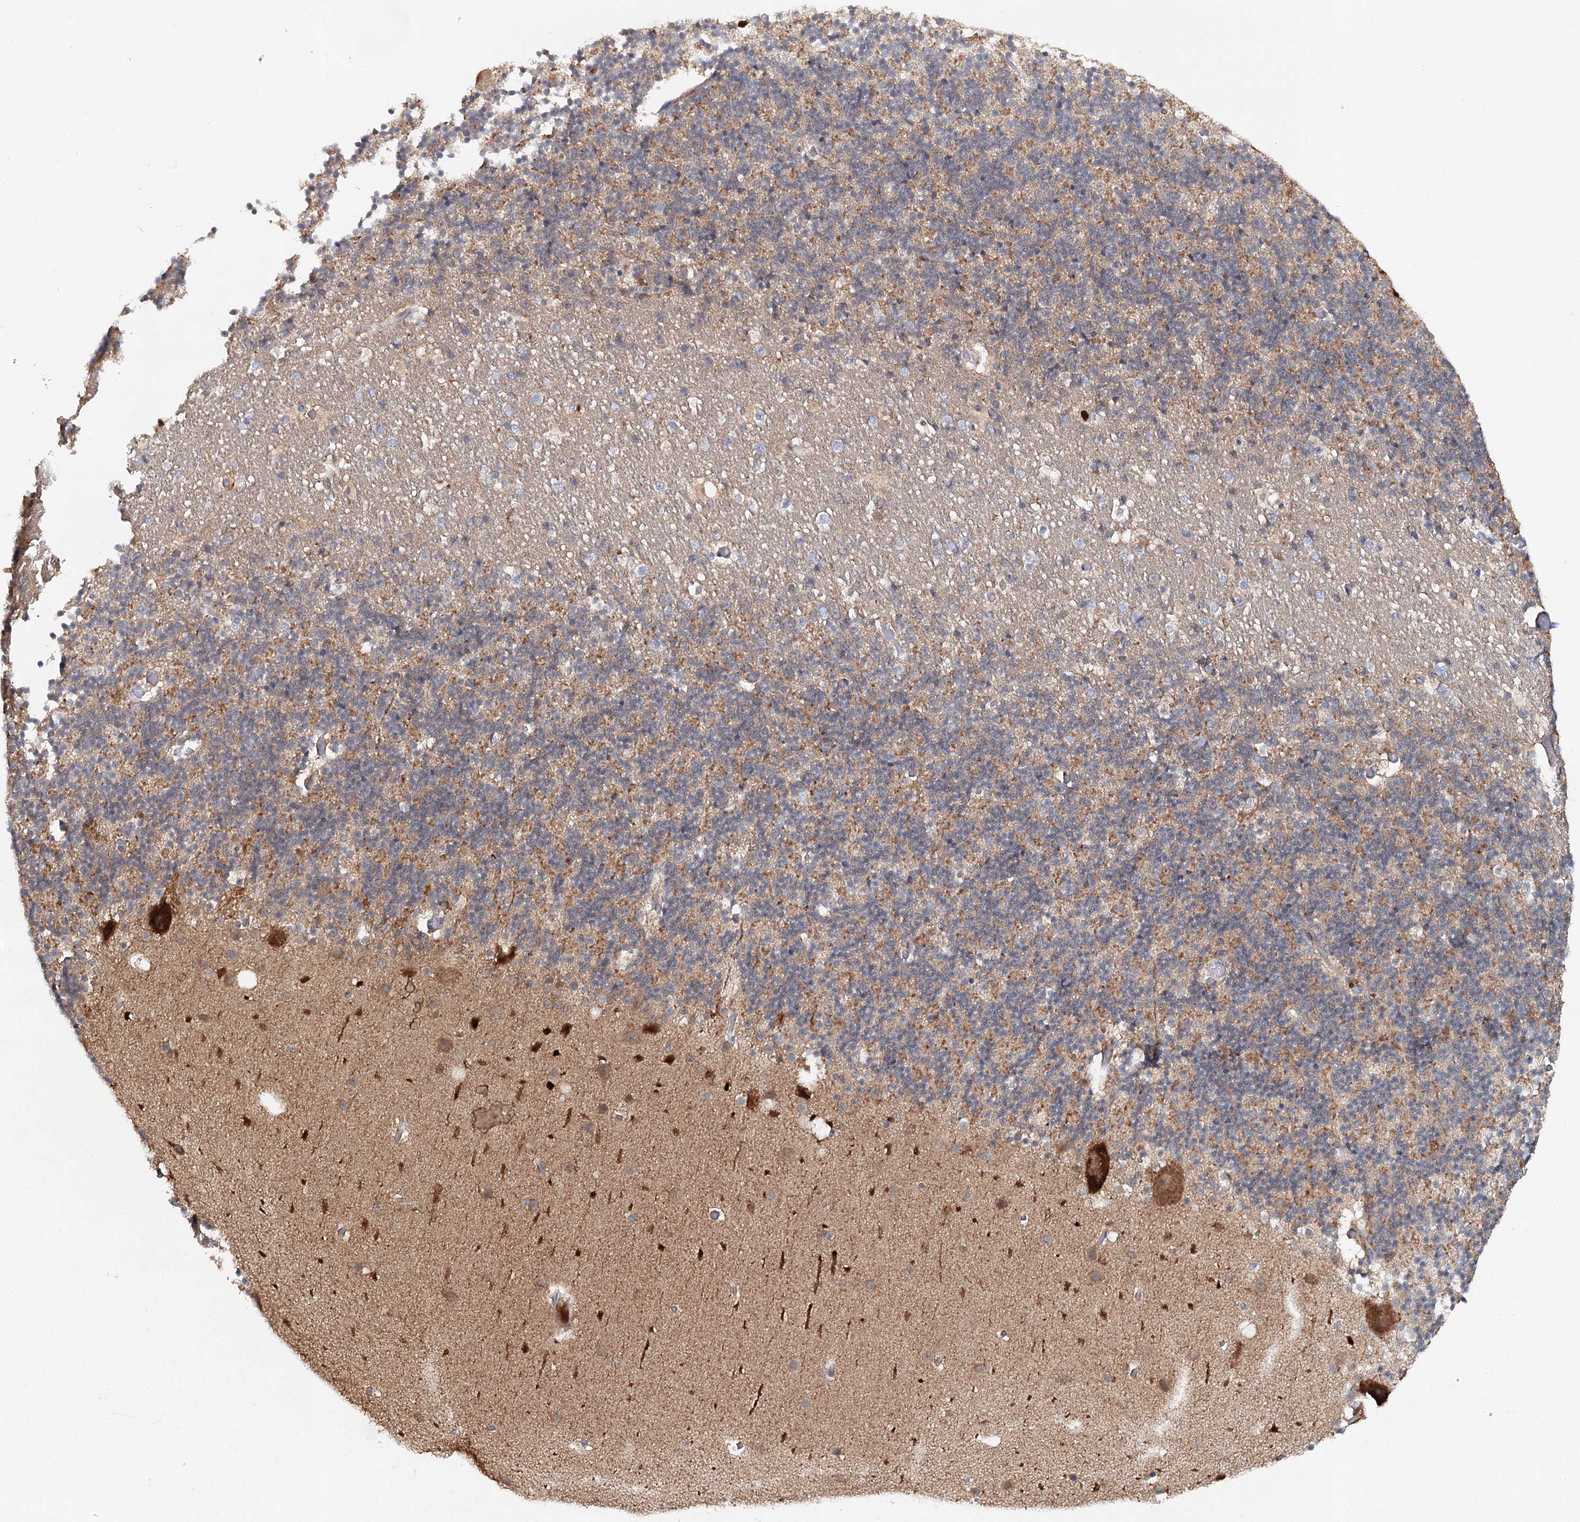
{"staining": {"intensity": "weak", "quantity": "25%-75%", "location": "cytoplasmic/membranous"}, "tissue": "cerebellum", "cell_type": "Cells in granular layer", "image_type": "normal", "snomed": [{"axis": "morphology", "description": "Normal tissue, NOS"}, {"axis": "topography", "description": "Cerebellum"}], "caption": "Immunohistochemical staining of benign human cerebellum demonstrates weak cytoplasmic/membranous protein staining in approximately 25%-75% of cells in granular layer. (DAB = brown stain, brightfield microscopy at high magnification).", "gene": "SLC41A2", "patient": {"sex": "male", "age": 57}}